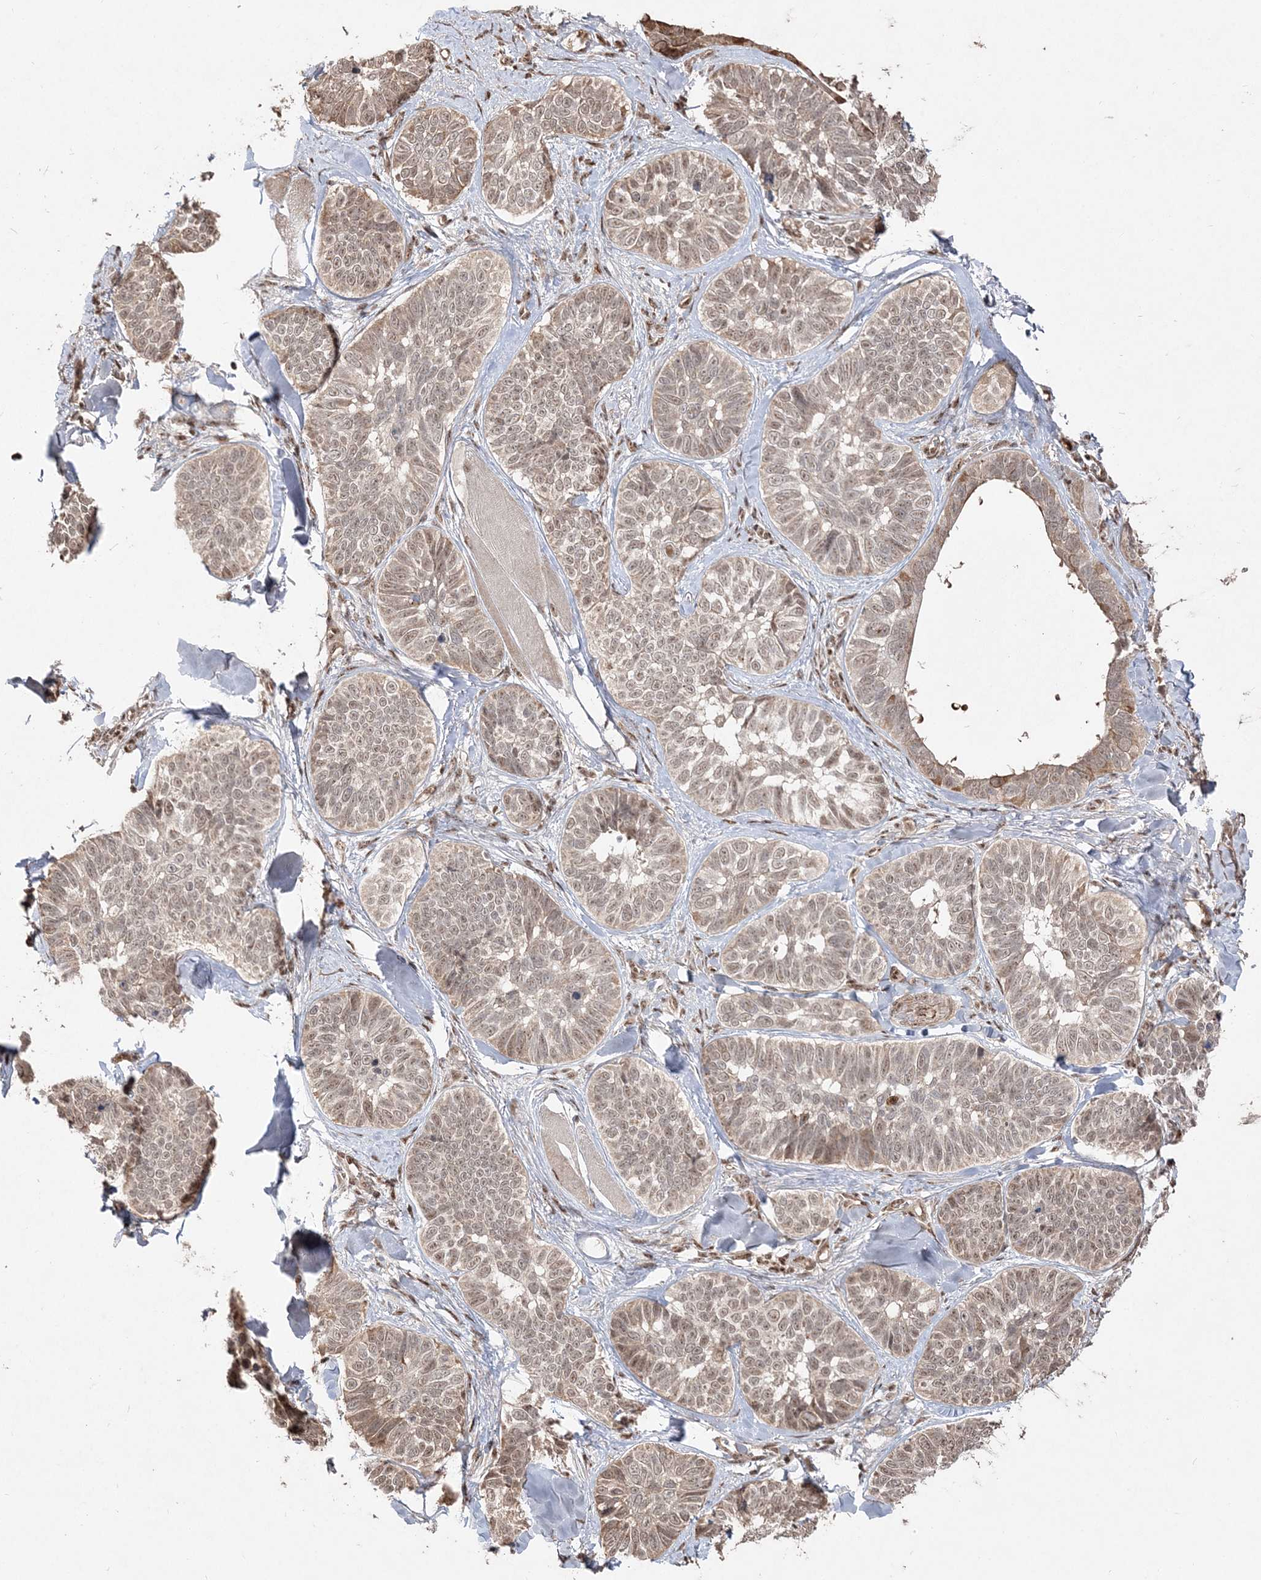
{"staining": {"intensity": "moderate", "quantity": ">75%", "location": "nuclear"}, "tissue": "skin cancer", "cell_type": "Tumor cells", "image_type": "cancer", "snomed": [{"axis": "morphology", "description": "Basal cell carcinoma"}, {"axis": "topography", "description": "Skin"}], "caption": "Human basal cell carcinoma (skin) stained for a protein (brown) reveals moderate nuclear positive positivity in approximately >75% of tumor cells.", "gene": "RBM17", "patient": {"sex": "male", "age": 62}}